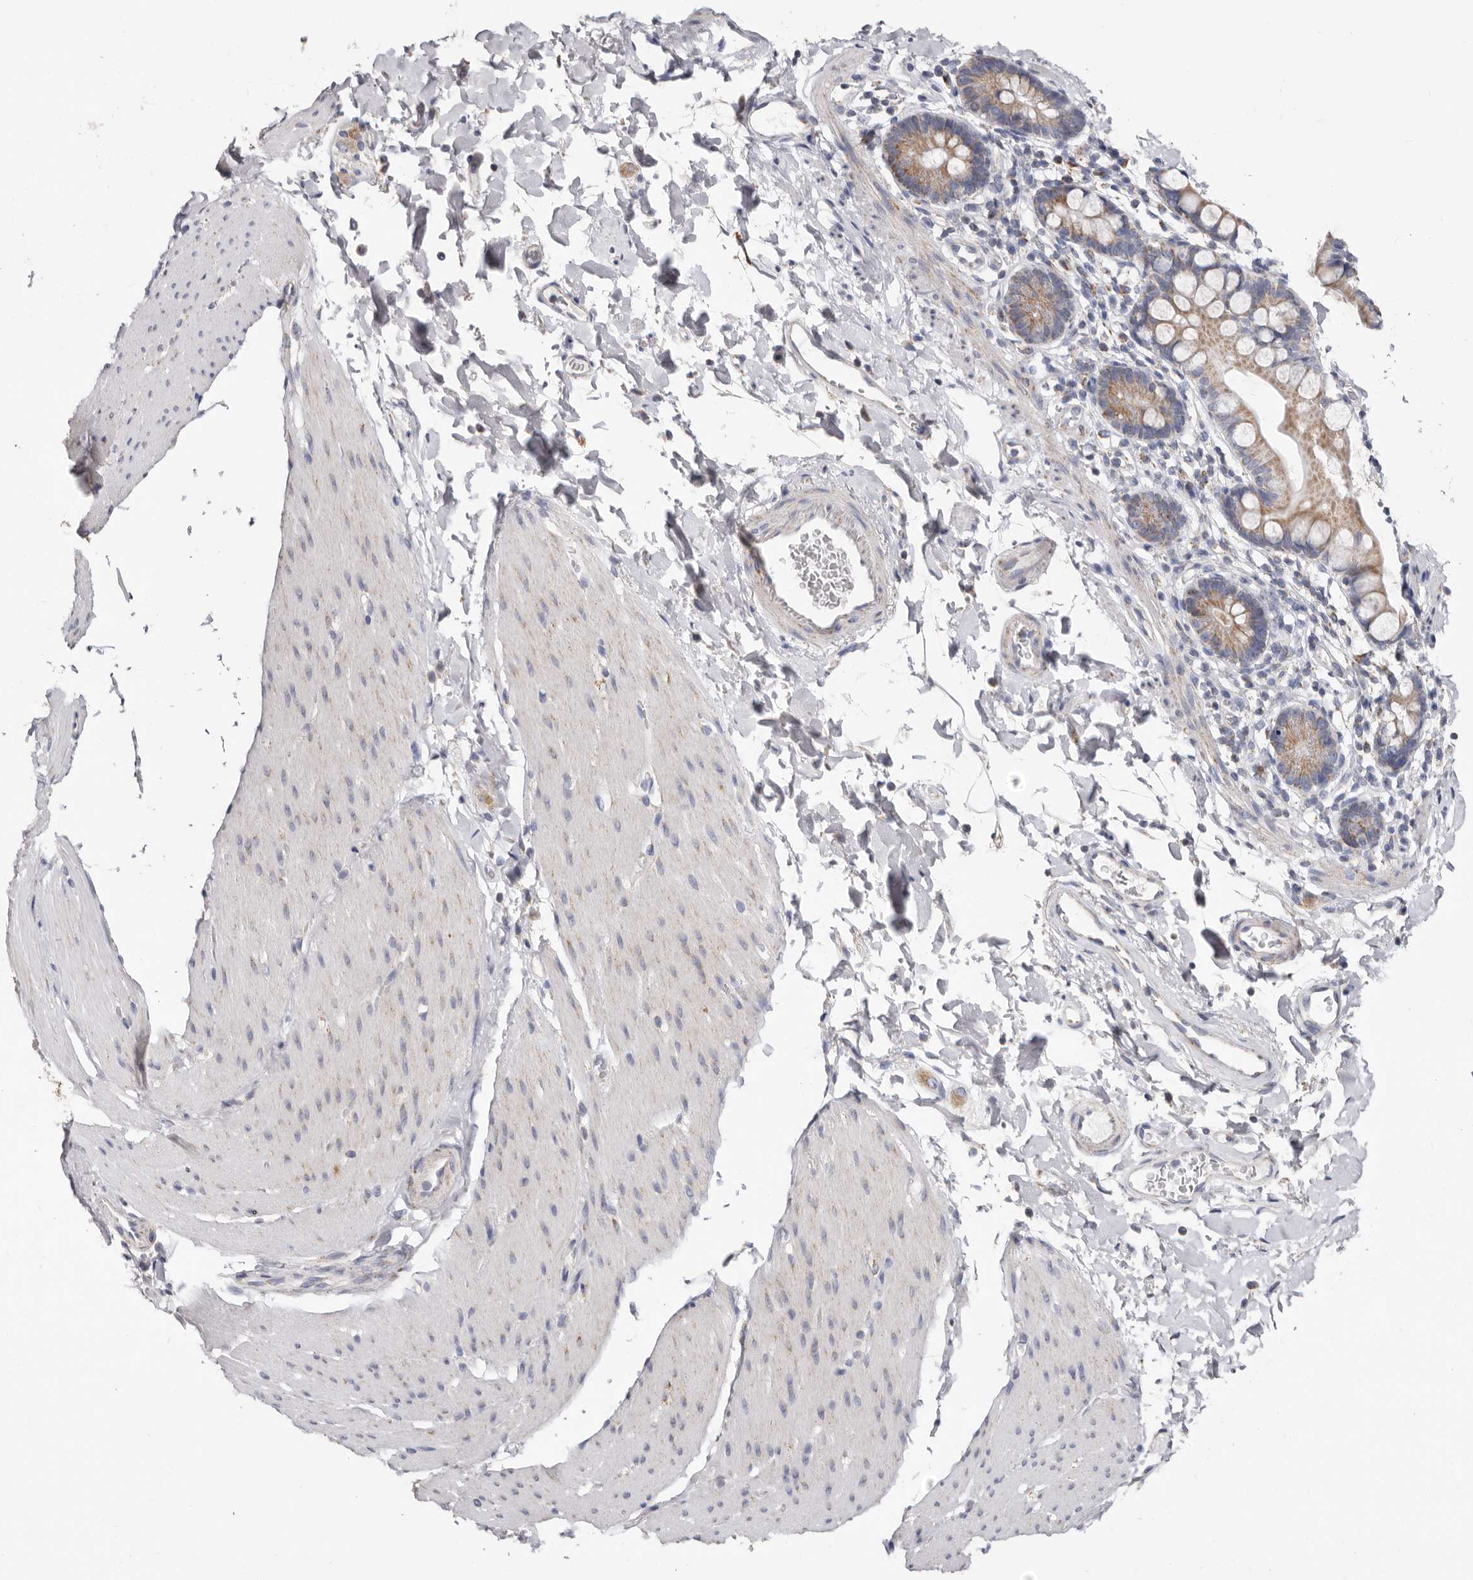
{"staining": {"intensity": "weak", "quantity": "<25%", "location": "cytoplasmic/membranous"}, "tissue": "smooth muscle", "cell_type": "Smooth muscle cells", "image_type": "normal", "snomed": [{"axis": "morphology", "description": "Normal tissue, NOS"}, {"axis": "topography", "description": "Smooth muscle"}, {"axis": "topography", "description": "Small intestine"}], "caption": "Immunohistochemistry of unremarkable smooth muscle demonstrates no positivity in smooth muscle cells. (DAB immunohistochemistry (IHC) with hematoxylin counter stain).", "gene": "RSPO2", "patient": {"sex": "female", "age": 84}}